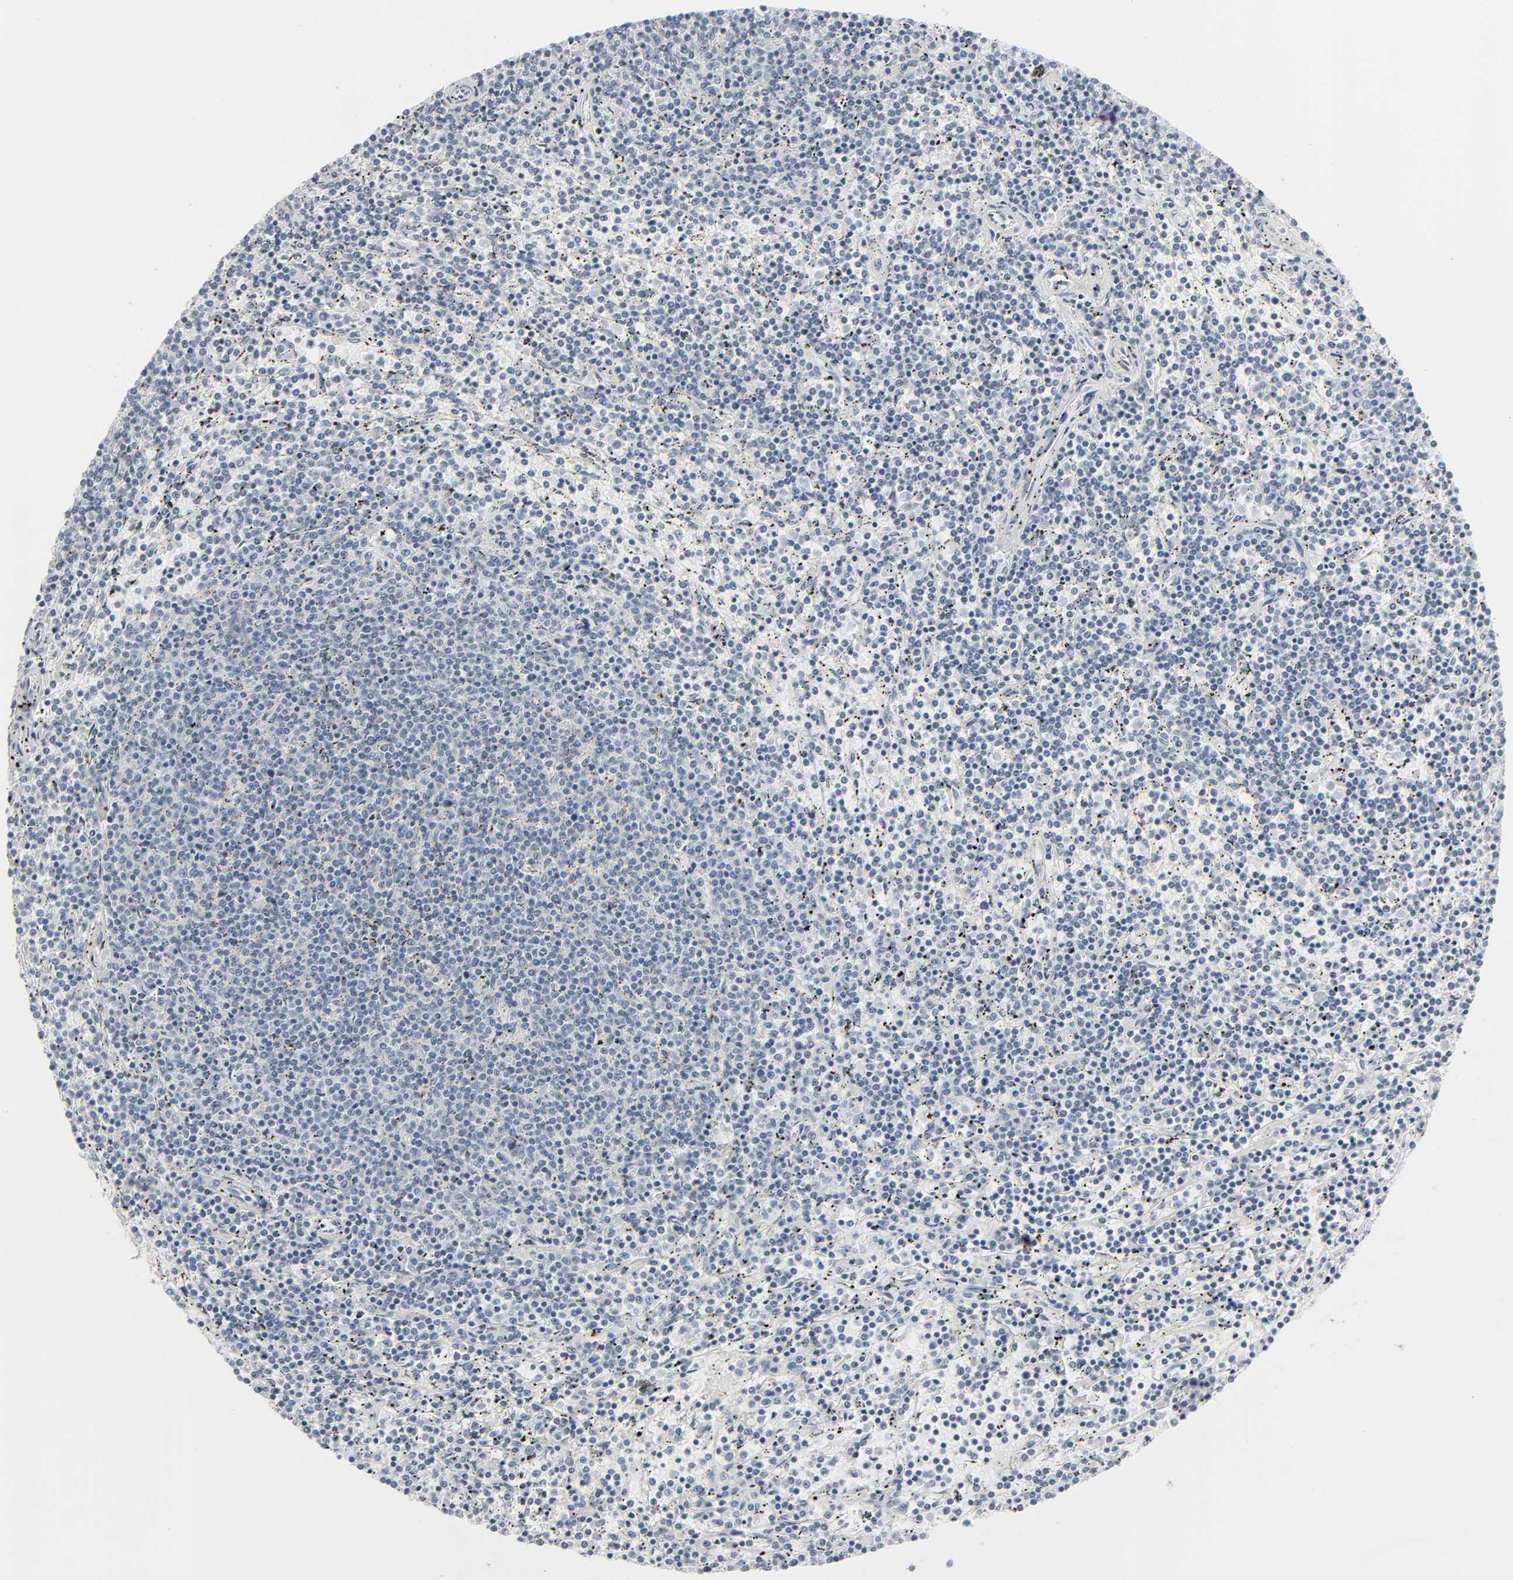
{"staining": {"intensity": "negative", "quantity": "none", "location": "none"}, "tissue": "lymphoma", "cell_type": "Tumor cells", "image_type": "cancer", "snomed": [{"axis": "morphology", "description": "Malignant lymphoma, non-Hodgkin's type, Low grade"}, {"axis": "topography", "description": "Spleen"}], "caption": "Immunohistochemical staining of human lymphoma displays no significant positivity in tumor cells.", "gene": "MITF", "patient": {"sex": "female", "age": 50}}